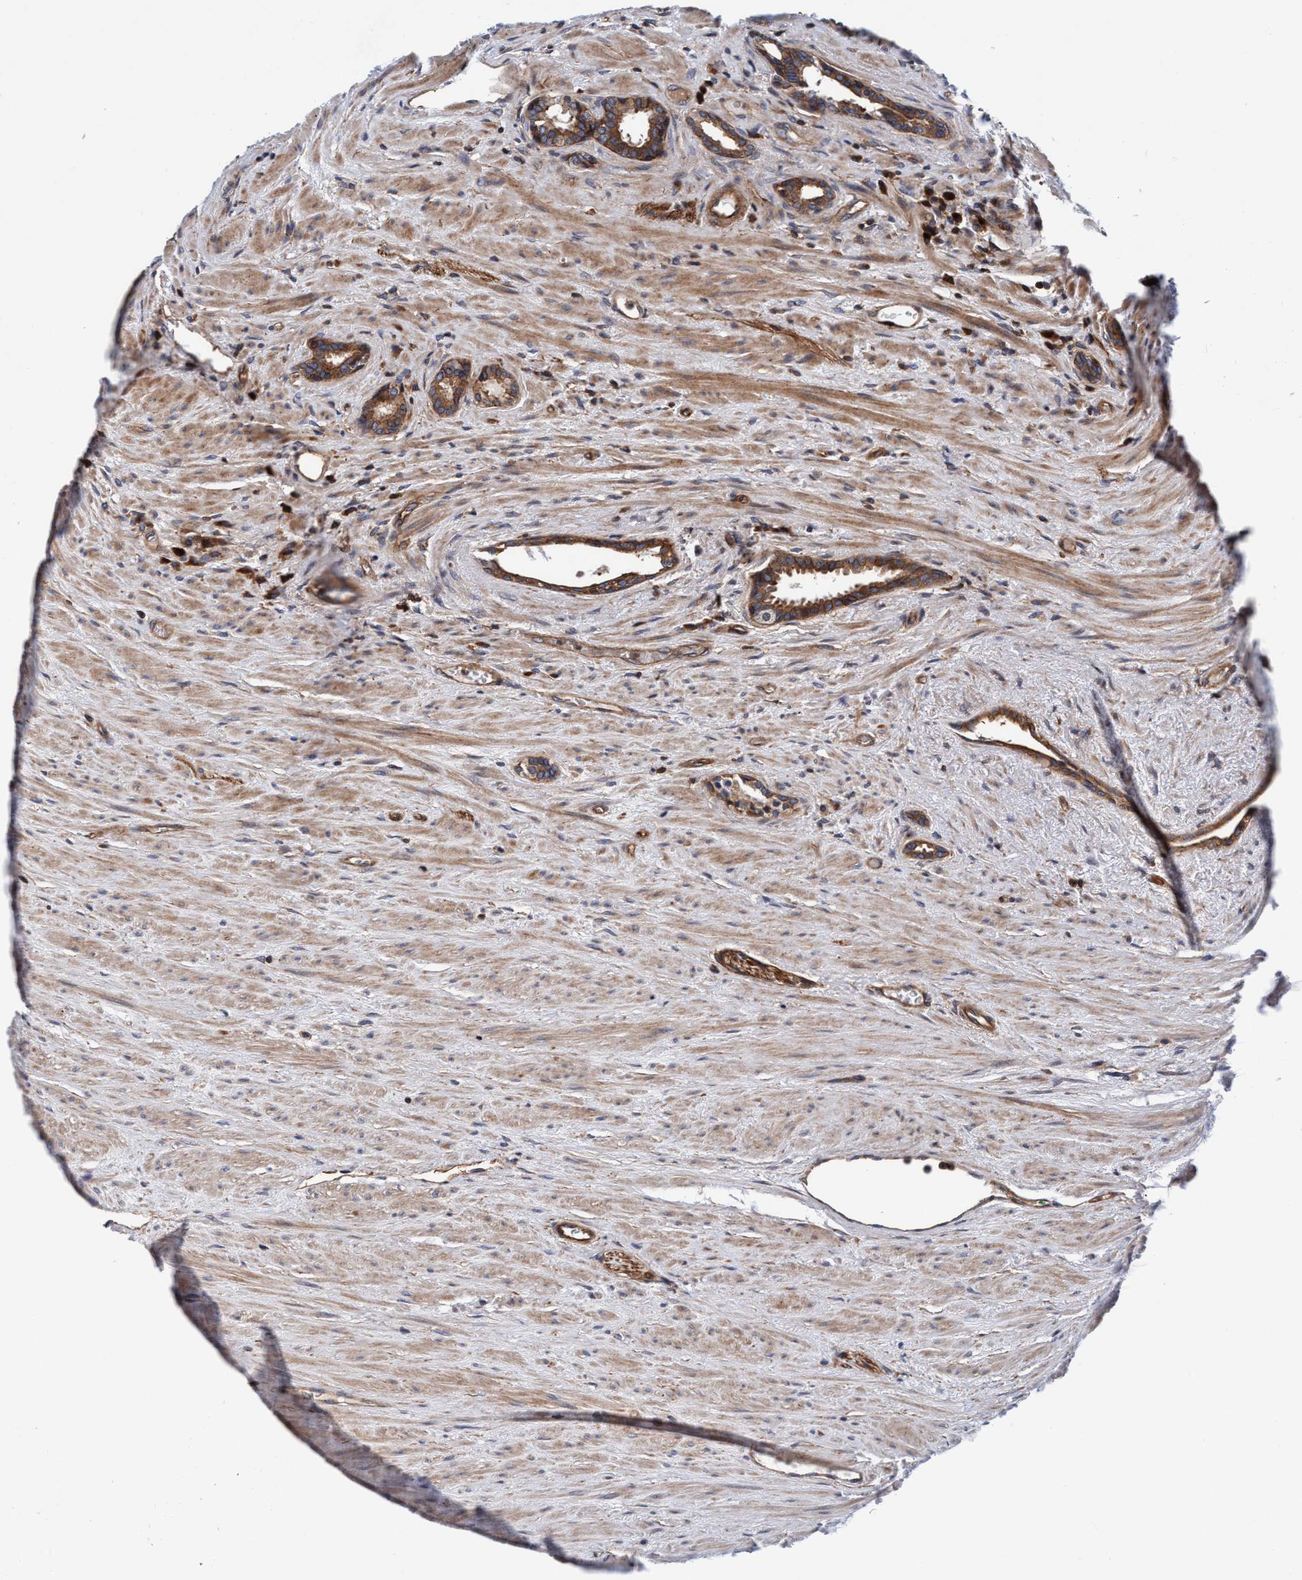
{"staining": {"intensity": "strong", "quantity": ">75%", "location": "cytoplasmic/membranous"}, "tissue": "prostate cancer", "cell_type": "Tumor cells", "image_type": "cancer", "snomed": [{"axis": "morphology", "description": "Adenocarcinoma, High grade"}, {"axis": "topography", "description": "Prostate"}], "caption": "The photomicrograph exhibits immunohistochemical staining of prostate cancer (adenocarcinoma (high-grade)). There is strong cytoplasmic/membranous positivity is appreciated in approximately >75% of tumor cells.", "gene": "MCM3AP", "patient": {"sex": "male", "age": 71}}